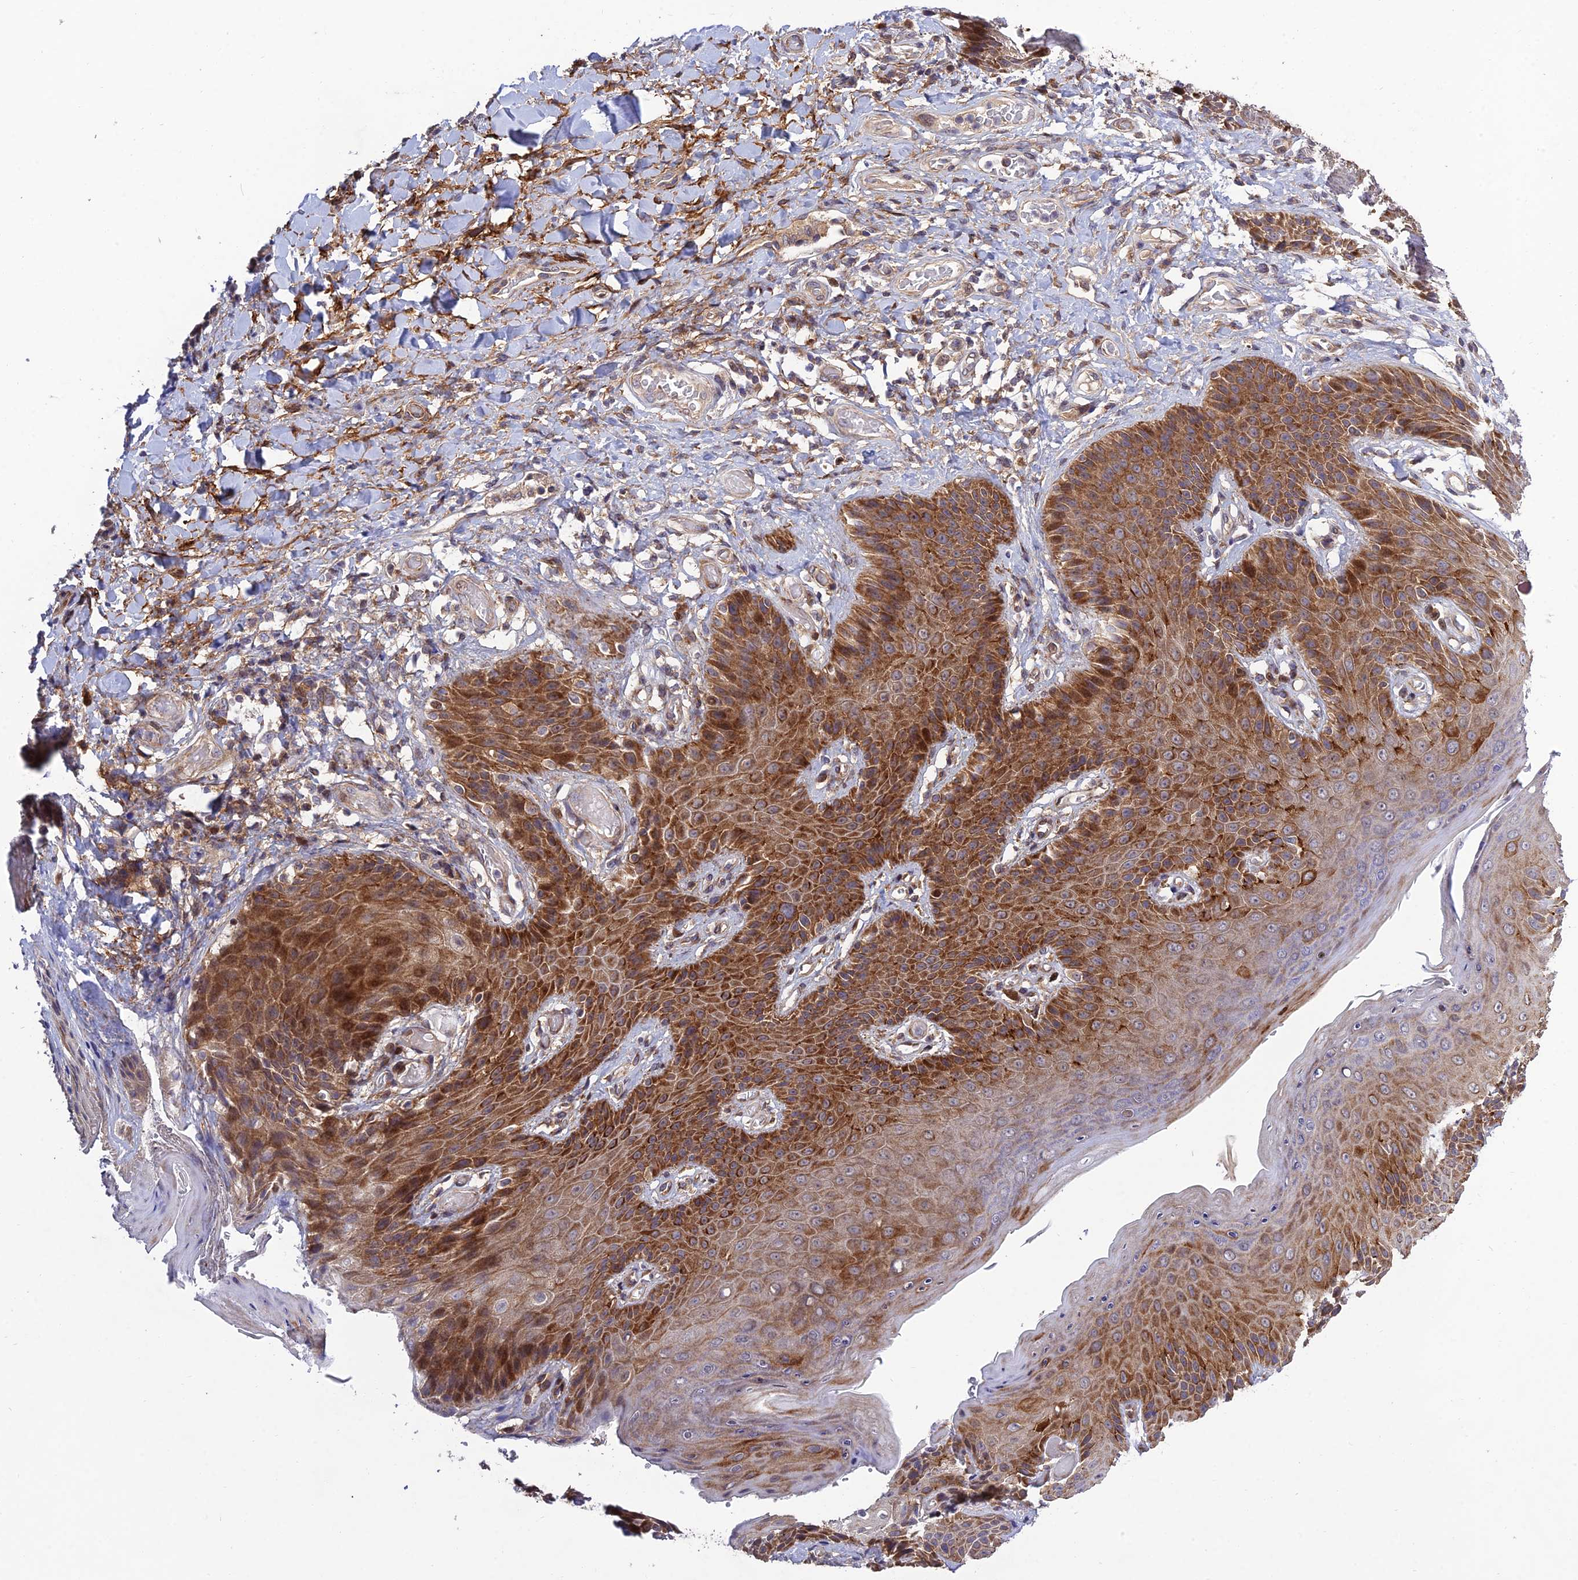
{"staining": {"intensity": "strong", "quantity": "25%-75%", "location": "cytoplasmic/membranous"}, "tissue": "skin", "cell_type": "Epidermal cells", "image_type": "normal", "snomed": [{"axis": "morphology", "description": "Normal tissue, NOS"}, {"axis": "topography", "description": "Anal"}], "caption": "Protein expression analysis of unremarkable human skin reveals strong cytoplasmic/membranous staining in approximately 25%-75% of epidermal cells. Nuclei are stained in blue.", "gene": "PLEKHG2", "patient": {"sex": "female", "age": 89}}